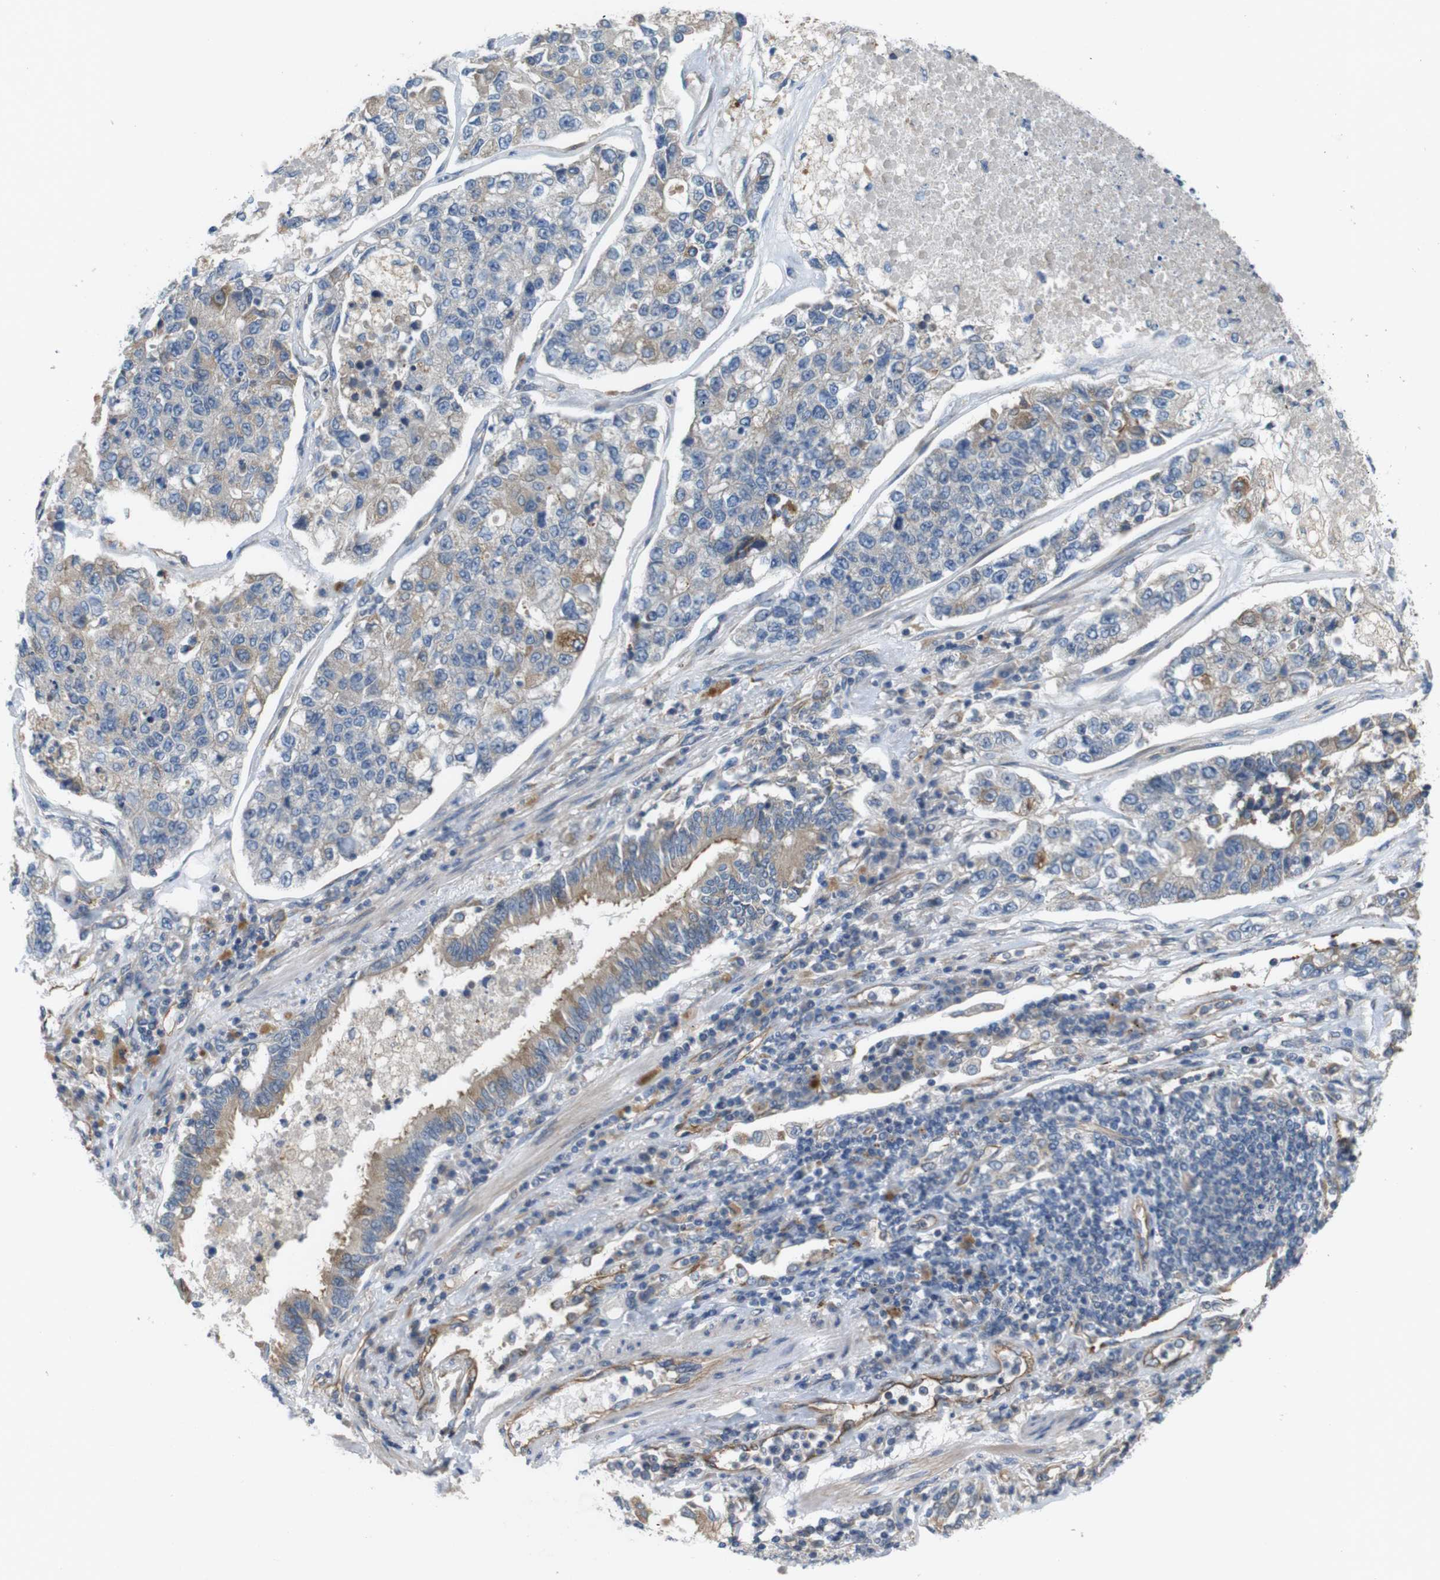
{"staining": {"intensity": "weak", "quantity": ">75%", "location": "cytoplasmic/membranous"}, "tissue": "lung cancer", "cell_type": "Tumor cells", "image_type": "cancer", "snomed": [{"axis": "morphology", "description": "Adenocarcinoma, NOS"}, {"axis": "topography", "description": "Lung"}], "caption": "Human lung cancer stained with a brown dye shows weak cytoplasmic/membranous positive staining in about >75% of tumor cells.", "gene": "BVES", "patient": {"sex": "male", "age": 49}}